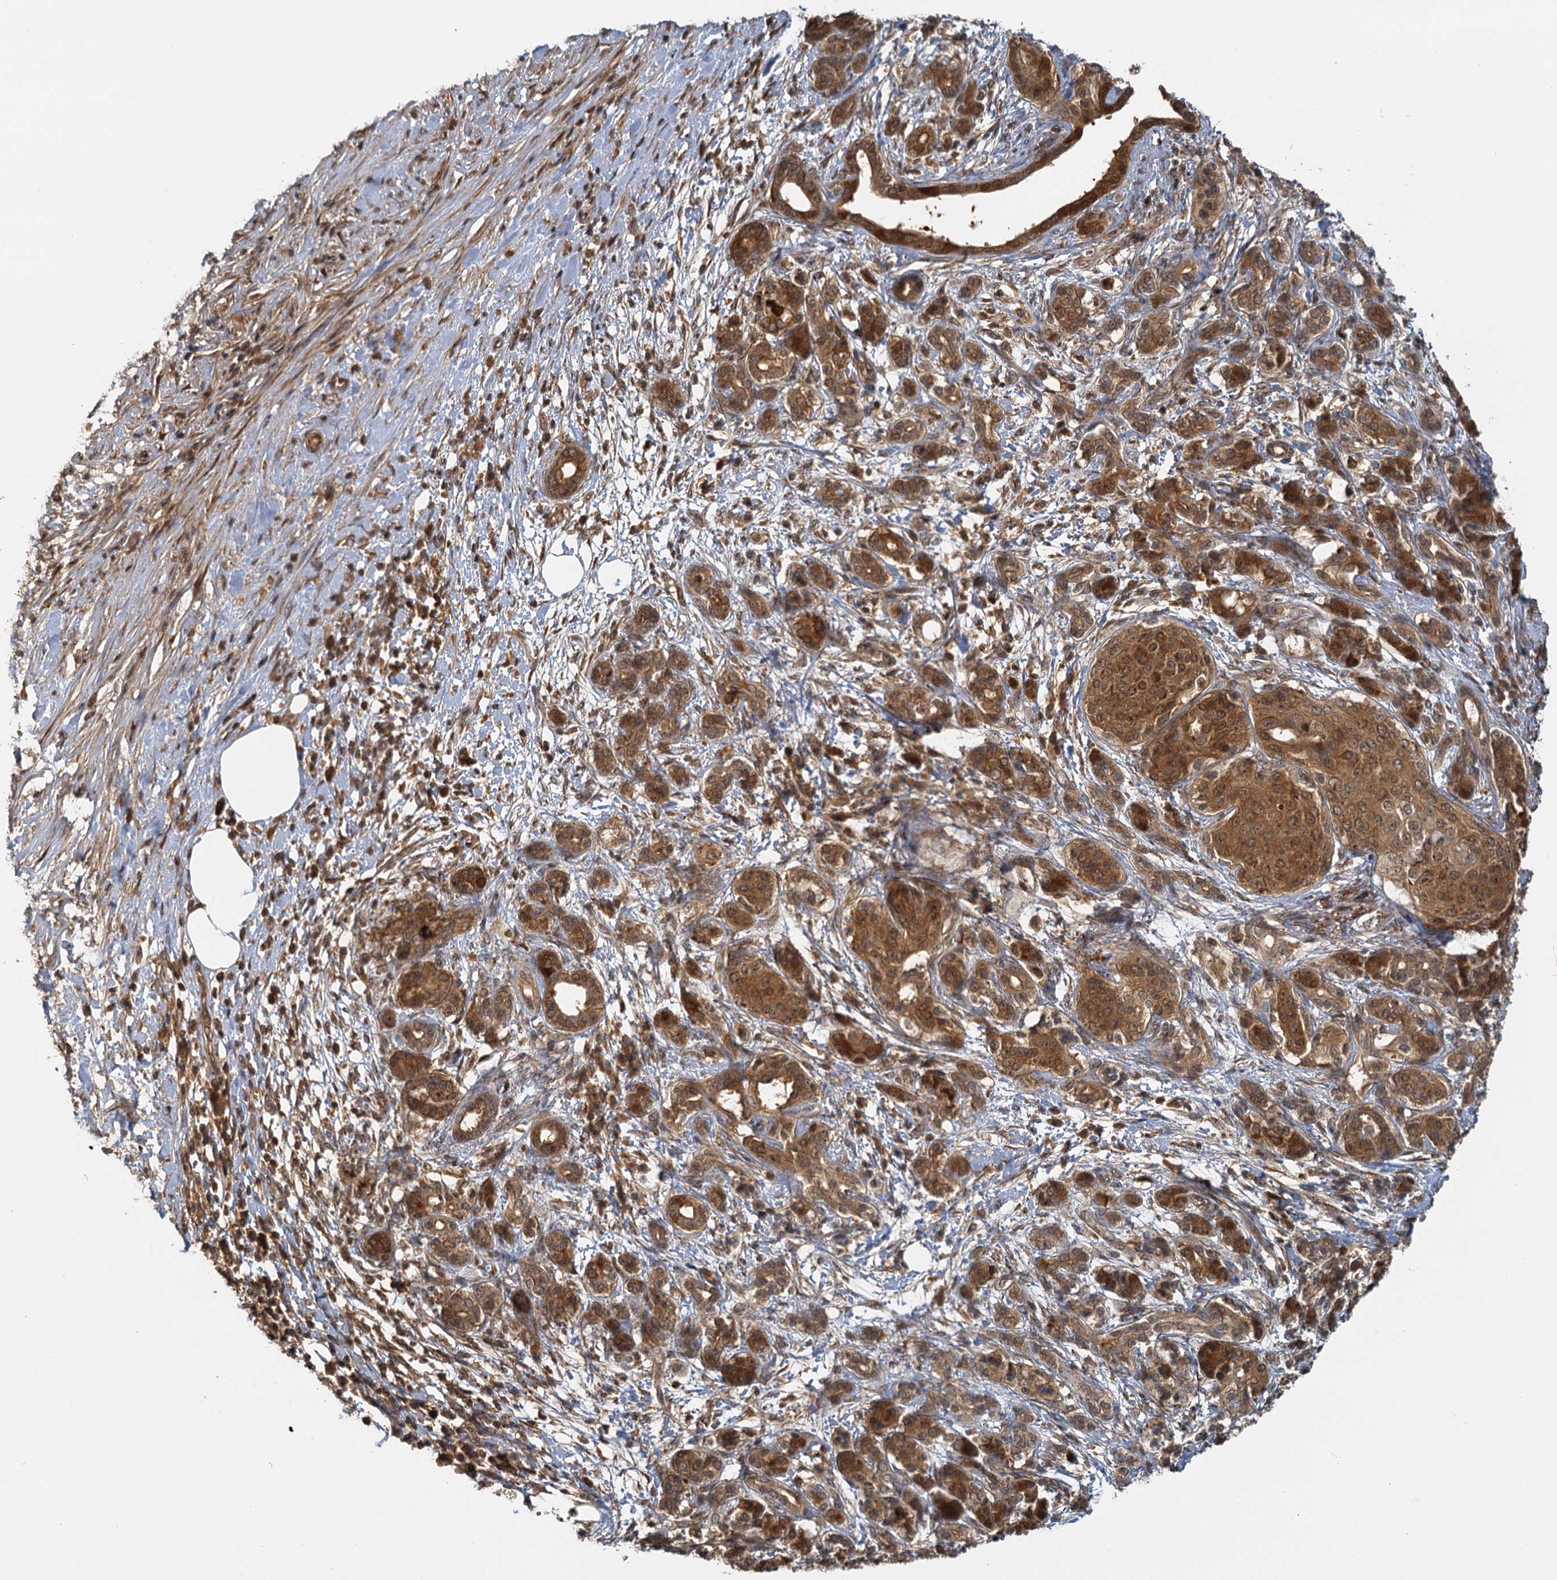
{"staining": {"intensity": "moderate", "quantity": ">75%", "location": "cytoplasmic/membranous,nuclear"}, "tissue": "pancreatic cancer", "cell_type": "Tumor cells", "image_type": "cancer", "snomed": [{"axis": "morphology", "description": "Adenocarcinoma, NOS"}, {"axis": "topography", "description": "Pancreas"}], "caption": "IHC (DAB (3,3'-diaminobenzidine)) staining of human pancreatic cancer displays moderate cytoplasmic/membranous and nuclear protein staining in approximately >75% of tumor cells.", "gene": "ZNF549", "patient": {"sex": "female", "age": 55}}